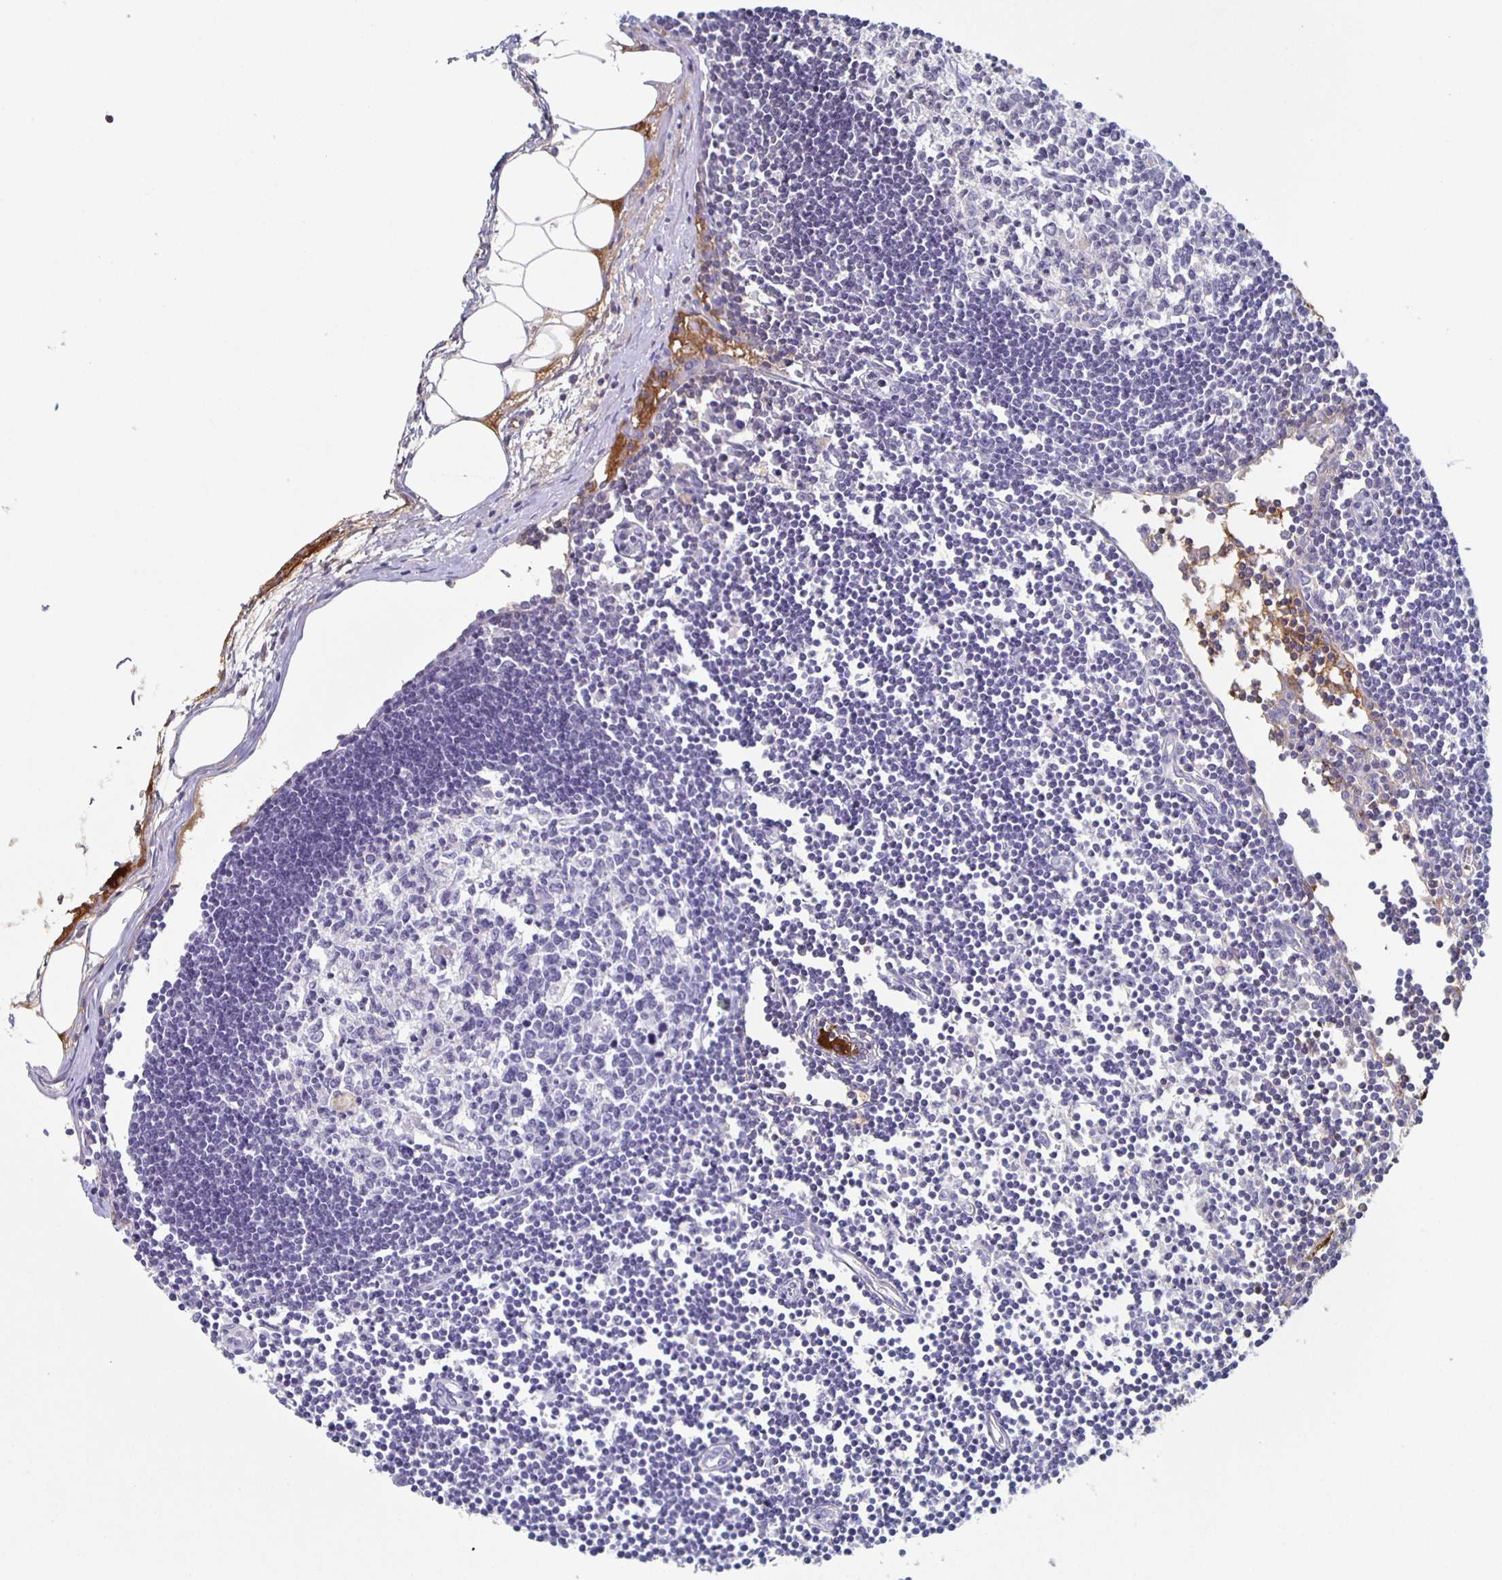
{"staining": {"intensity": "negative", "quantity": "none", "location": "none"}, "tissue": "lymph node", "cell_type": "Germinal center cells", "image_type": "normal", "snomed": [{"axis": "morphology", "description": "Normal tissue, NOS"}, {"axis": "topography", "description": "Lymph node"}], "caption": "Immunohistochemistry (IHC) of normal human lymph node demonstrates no staining in germinal center cells.", "gene": "FGA", "patient": {"sex": "female", "age": 65}}